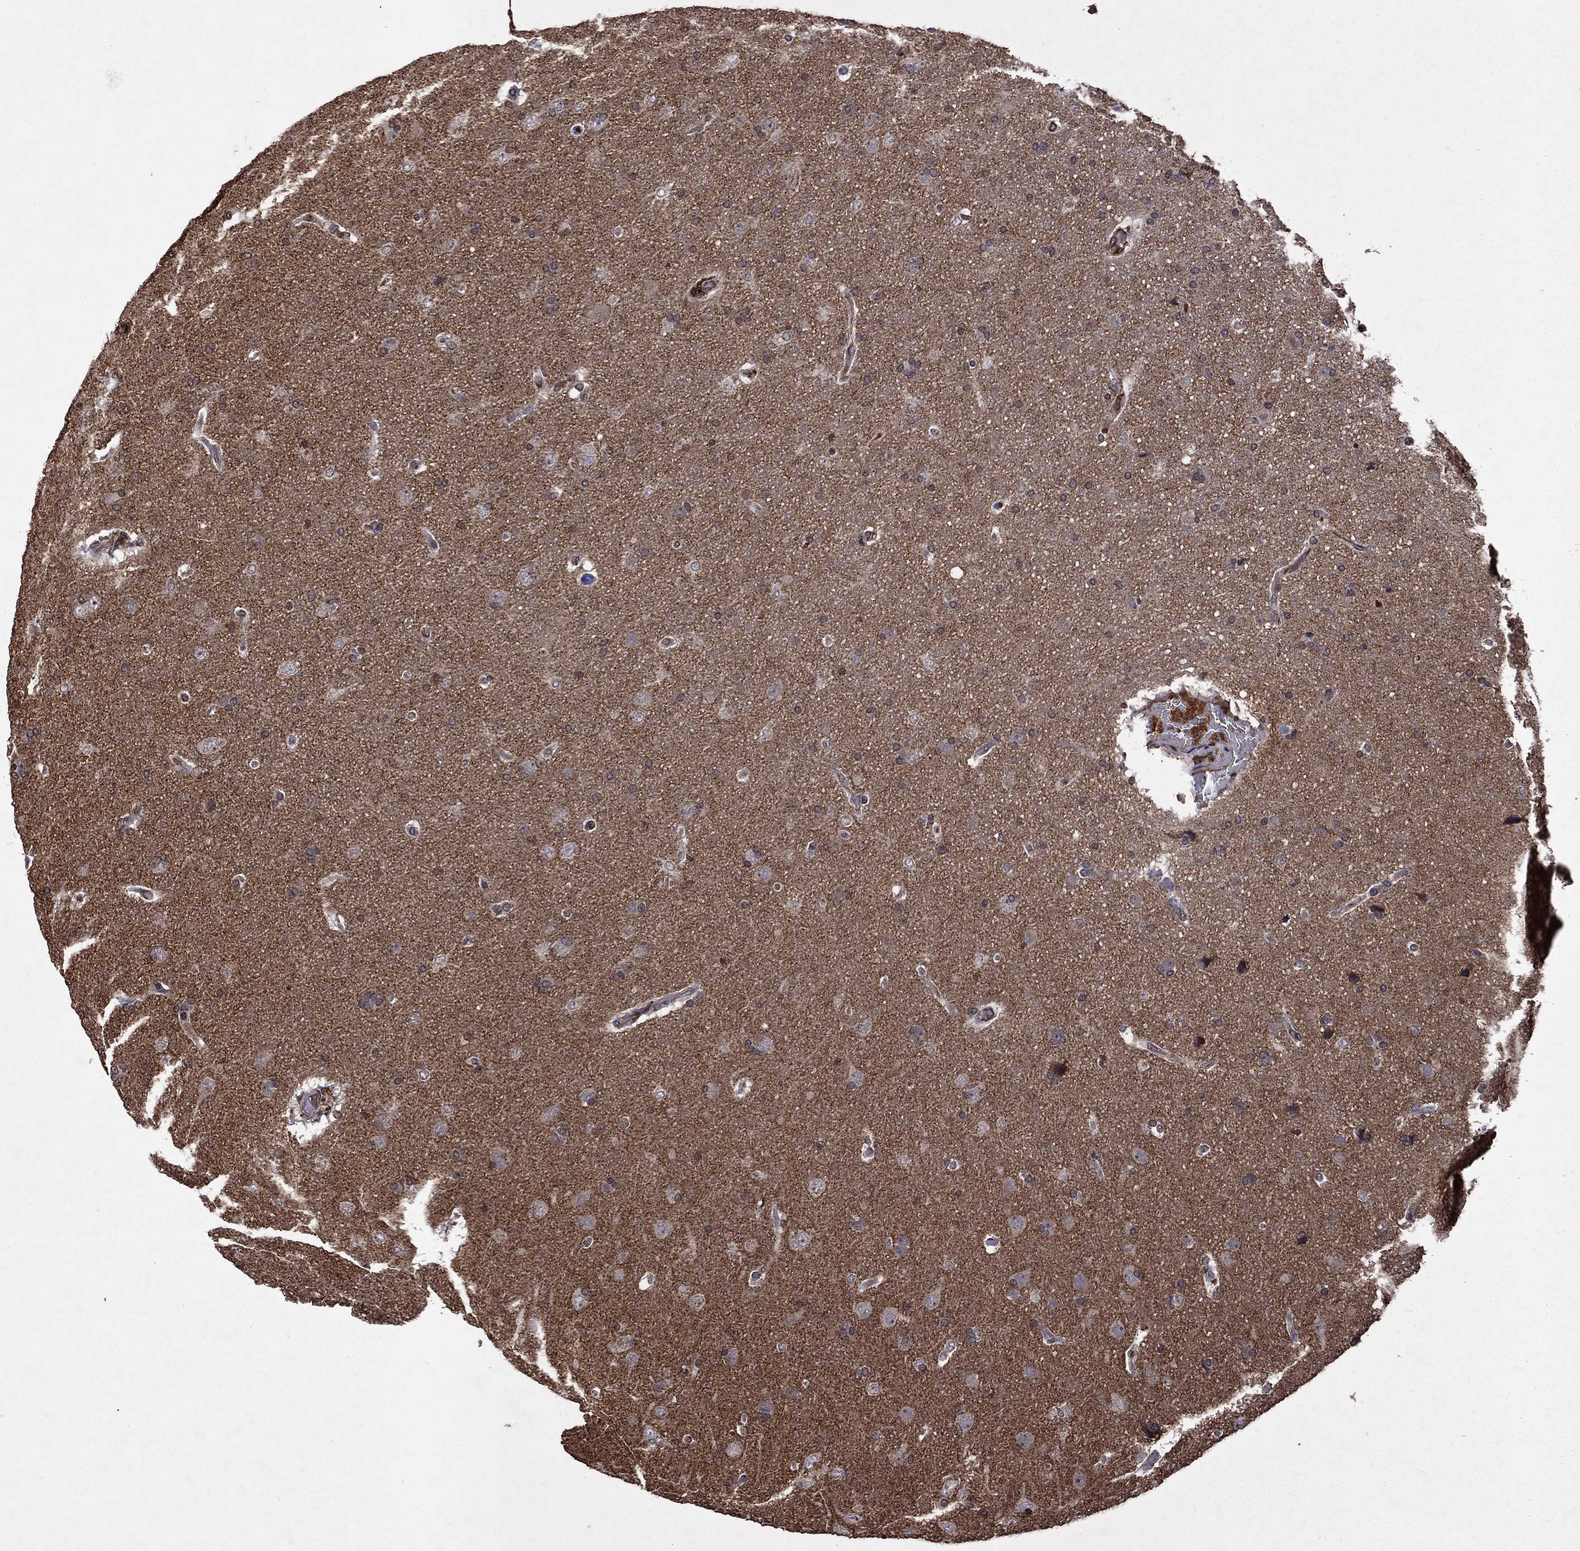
{"staining": {"intensity": "negative", "quantity": "none", "location": "none"}, "tissue": "glioma", "cell_type": "Tumor cells", "image_type": "cancer", "snomed": [{"axis": "morphology", "description": "Glioma, malignant, NOS"}, {"axis": "topography", "description": "Cerebral cortex"}], "caption": "There is no significant expression in tumor cells of glioma.", "gene": "NLGN1", "patient": {"sex": "male", "age": 58}}